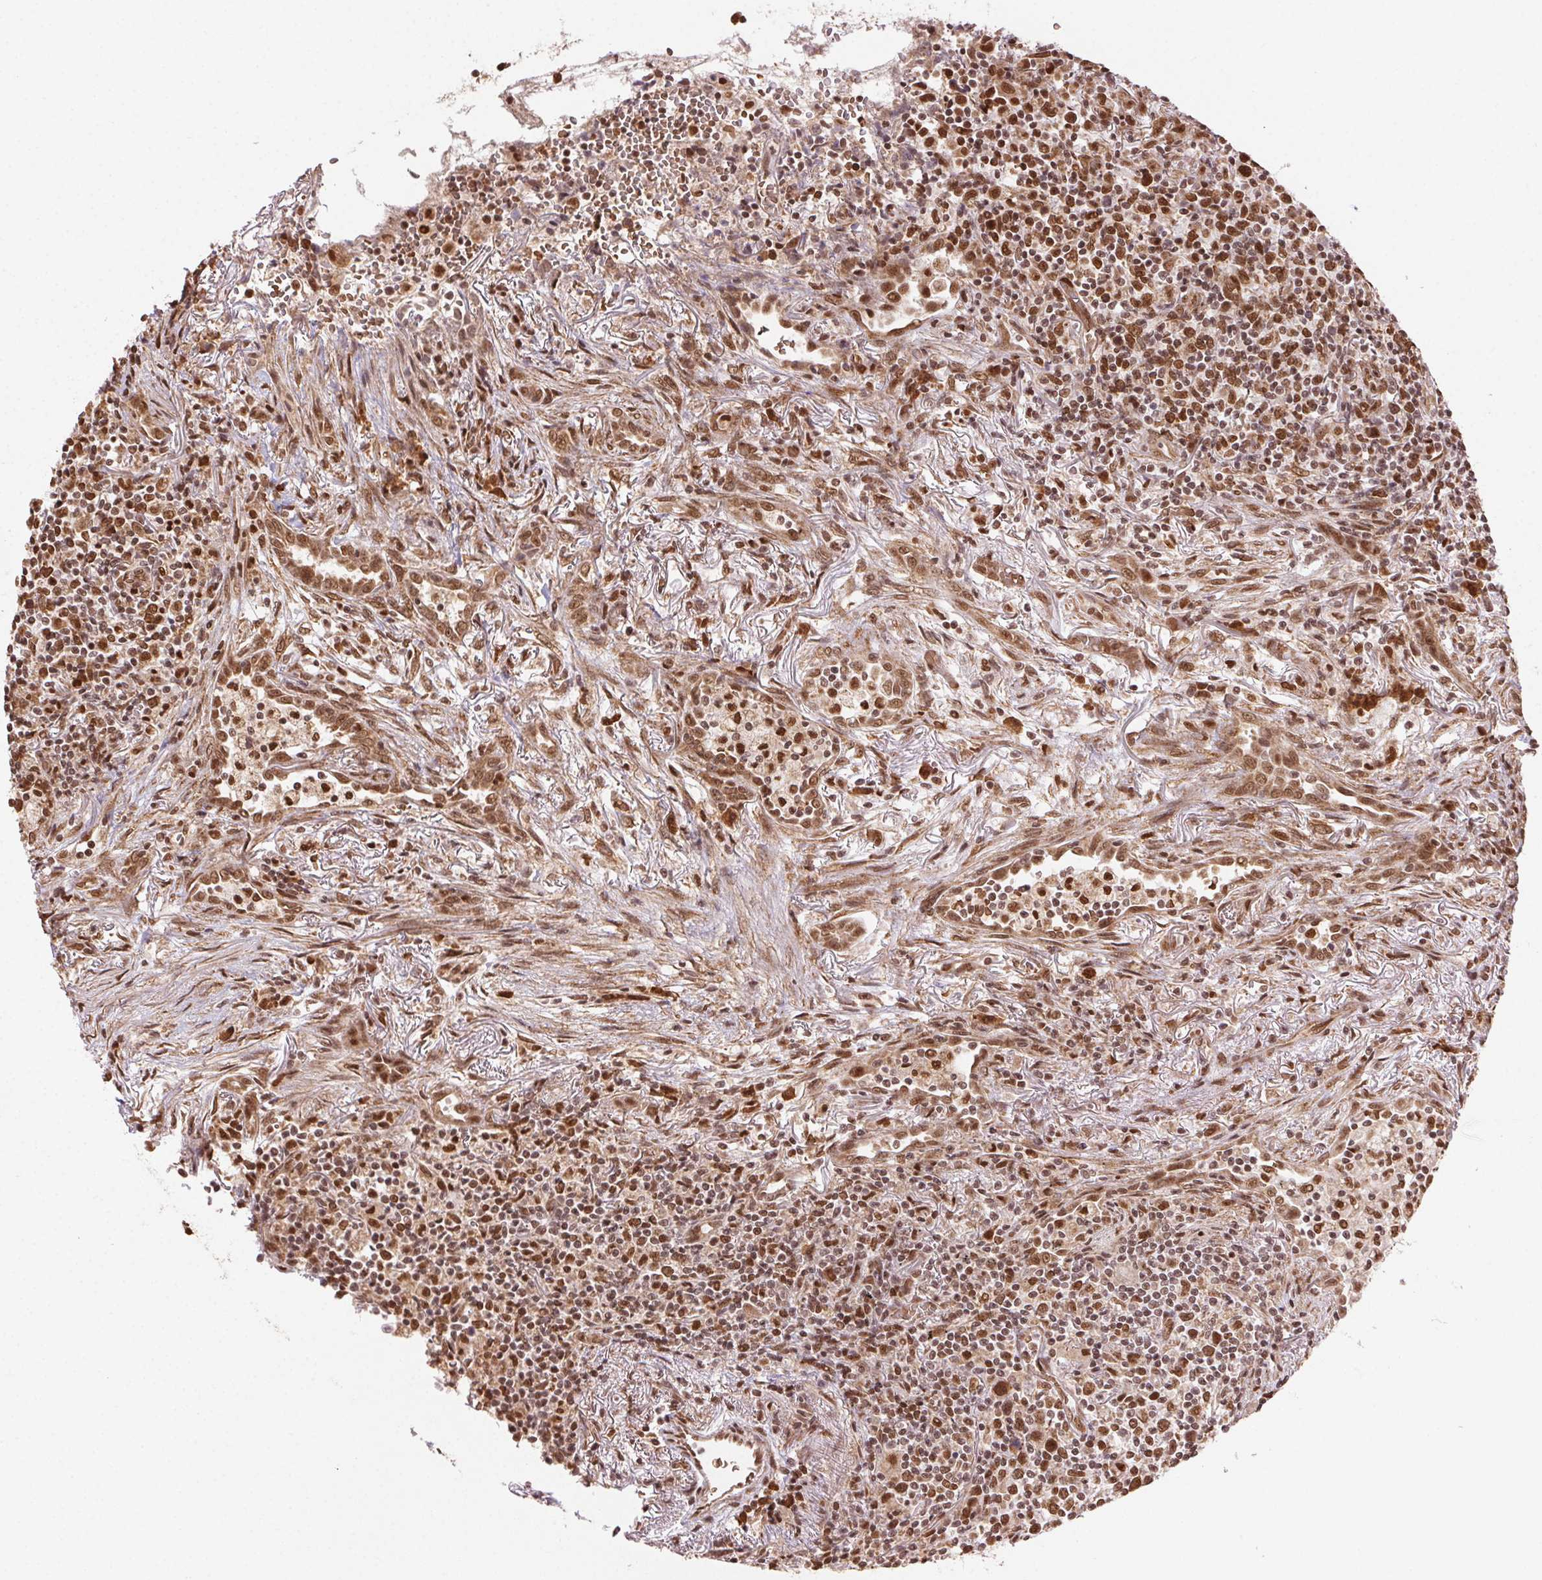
{"staining": {"intensity": "moderate", "quantity": ">75%", "location": "nuclear"}, "tissue": "lymphoma", "cell_type": "Tumor cells", "image_type": "cancer", "snomed": [{"axis": "morphology", "description": "Malignant lymphoma, non-Hodgkin's type, High grade"}, {"axis": "topography", "description": "Lung"}], "caption": "Lymphoma stained with DAB (3,3'-diaminobenzidine) IHC displays medium levels of moderate nuclear expression in approximately >75% of tumor cells. (Brightfield microscopy of DAB IHC at high magnification).", "gene": "TREML4", "patient": {"sex": "male", "age": 79}}